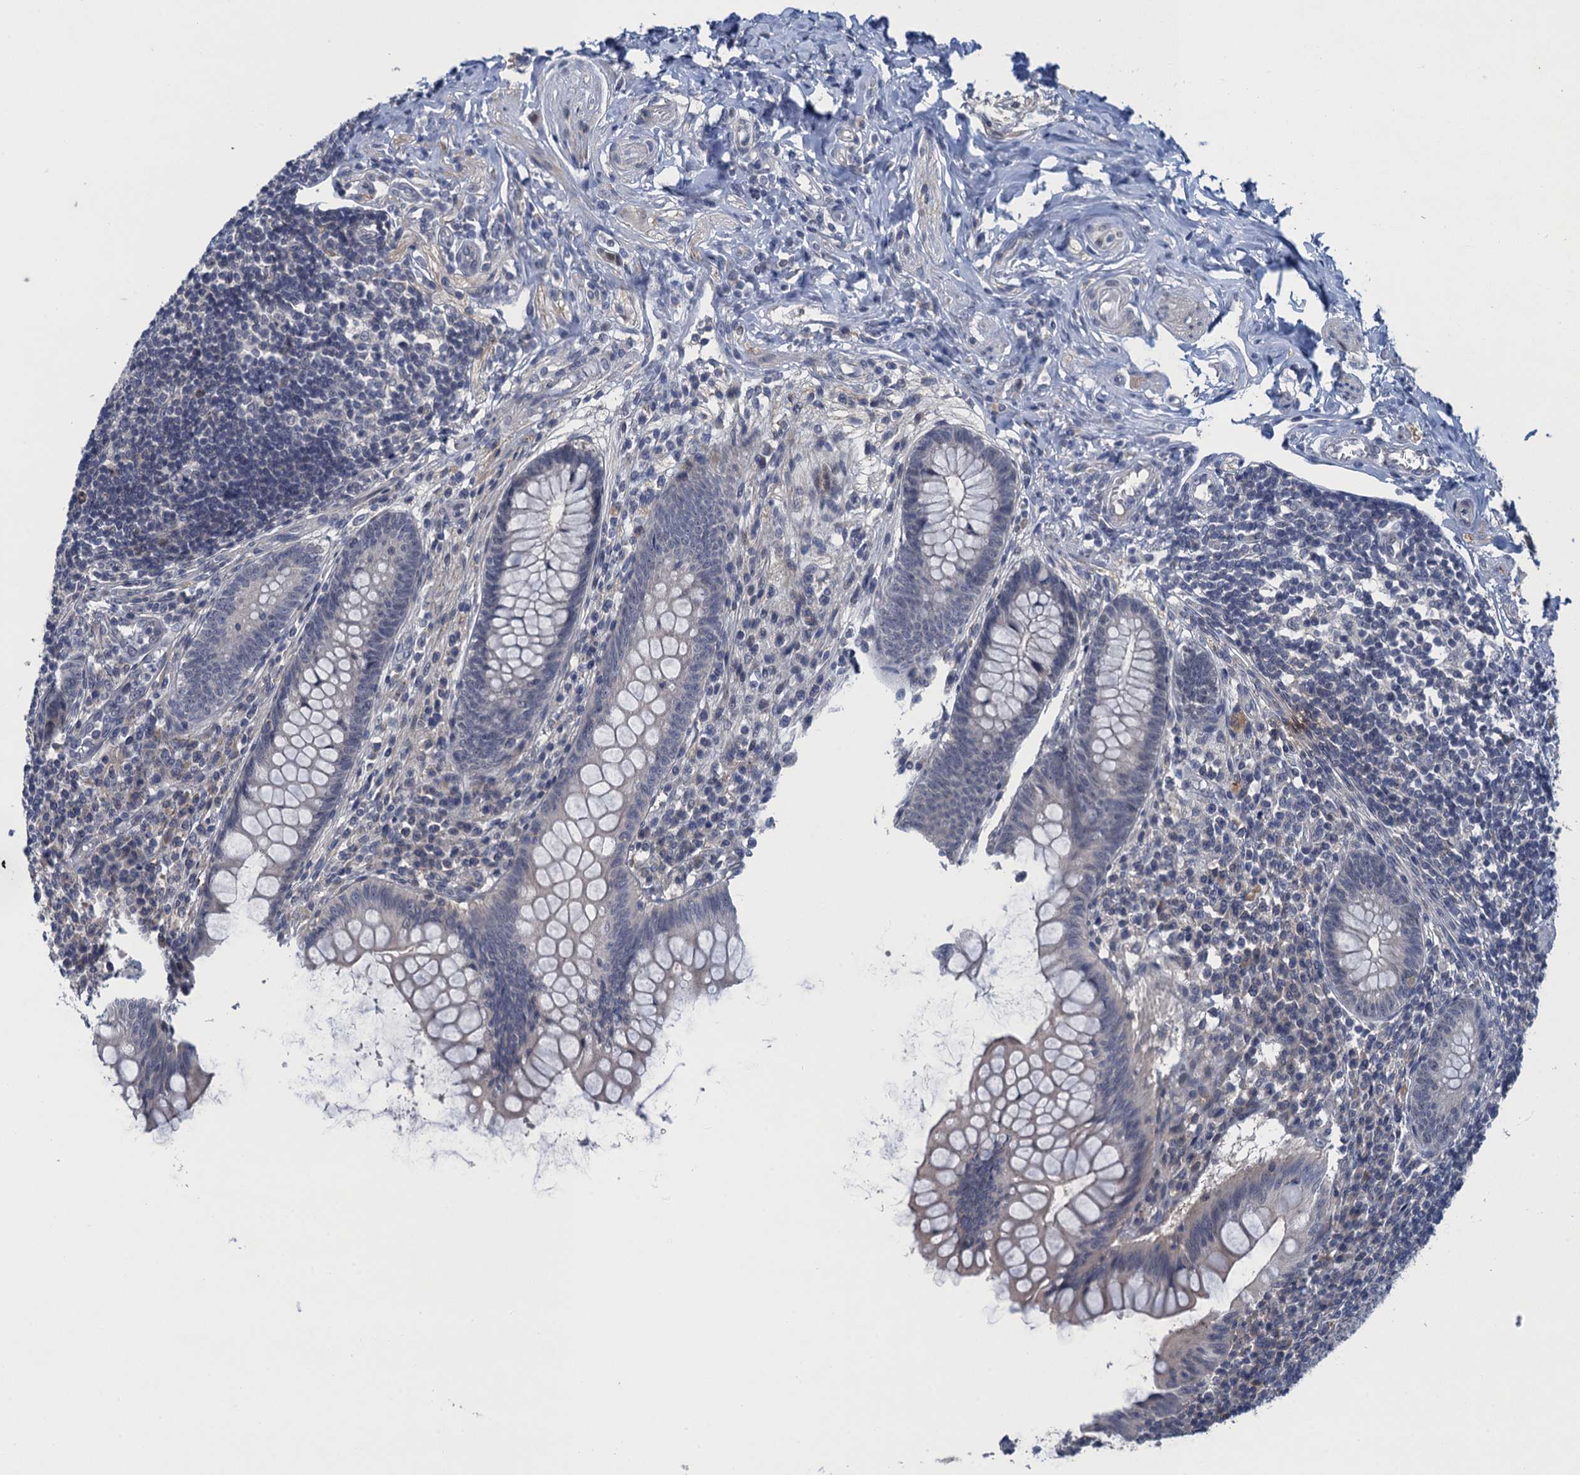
{"staining": {"intensity": "negative", "quantity": "none", "location": "none"}, "tissue": "appendix", "cell_type": "Glandular cells", "image_type": "normal", "snomed": [{"axis": "morphology", "description": "Normal tissue, NOS"}, {"axis": "topography", "description": "Appendix"}], "caption": "DAB immunohistochemical staining of unremarkable appendix demonstrates no significant positivity in glandular cells. The staining was performed using DAB to visualize the protein expression in brown, while the nuclei were stained in blue with hematoxylin (Magnification: 20x).", "gene": "MRFAP1", "patient": {"sex": "female", "age": 33}}